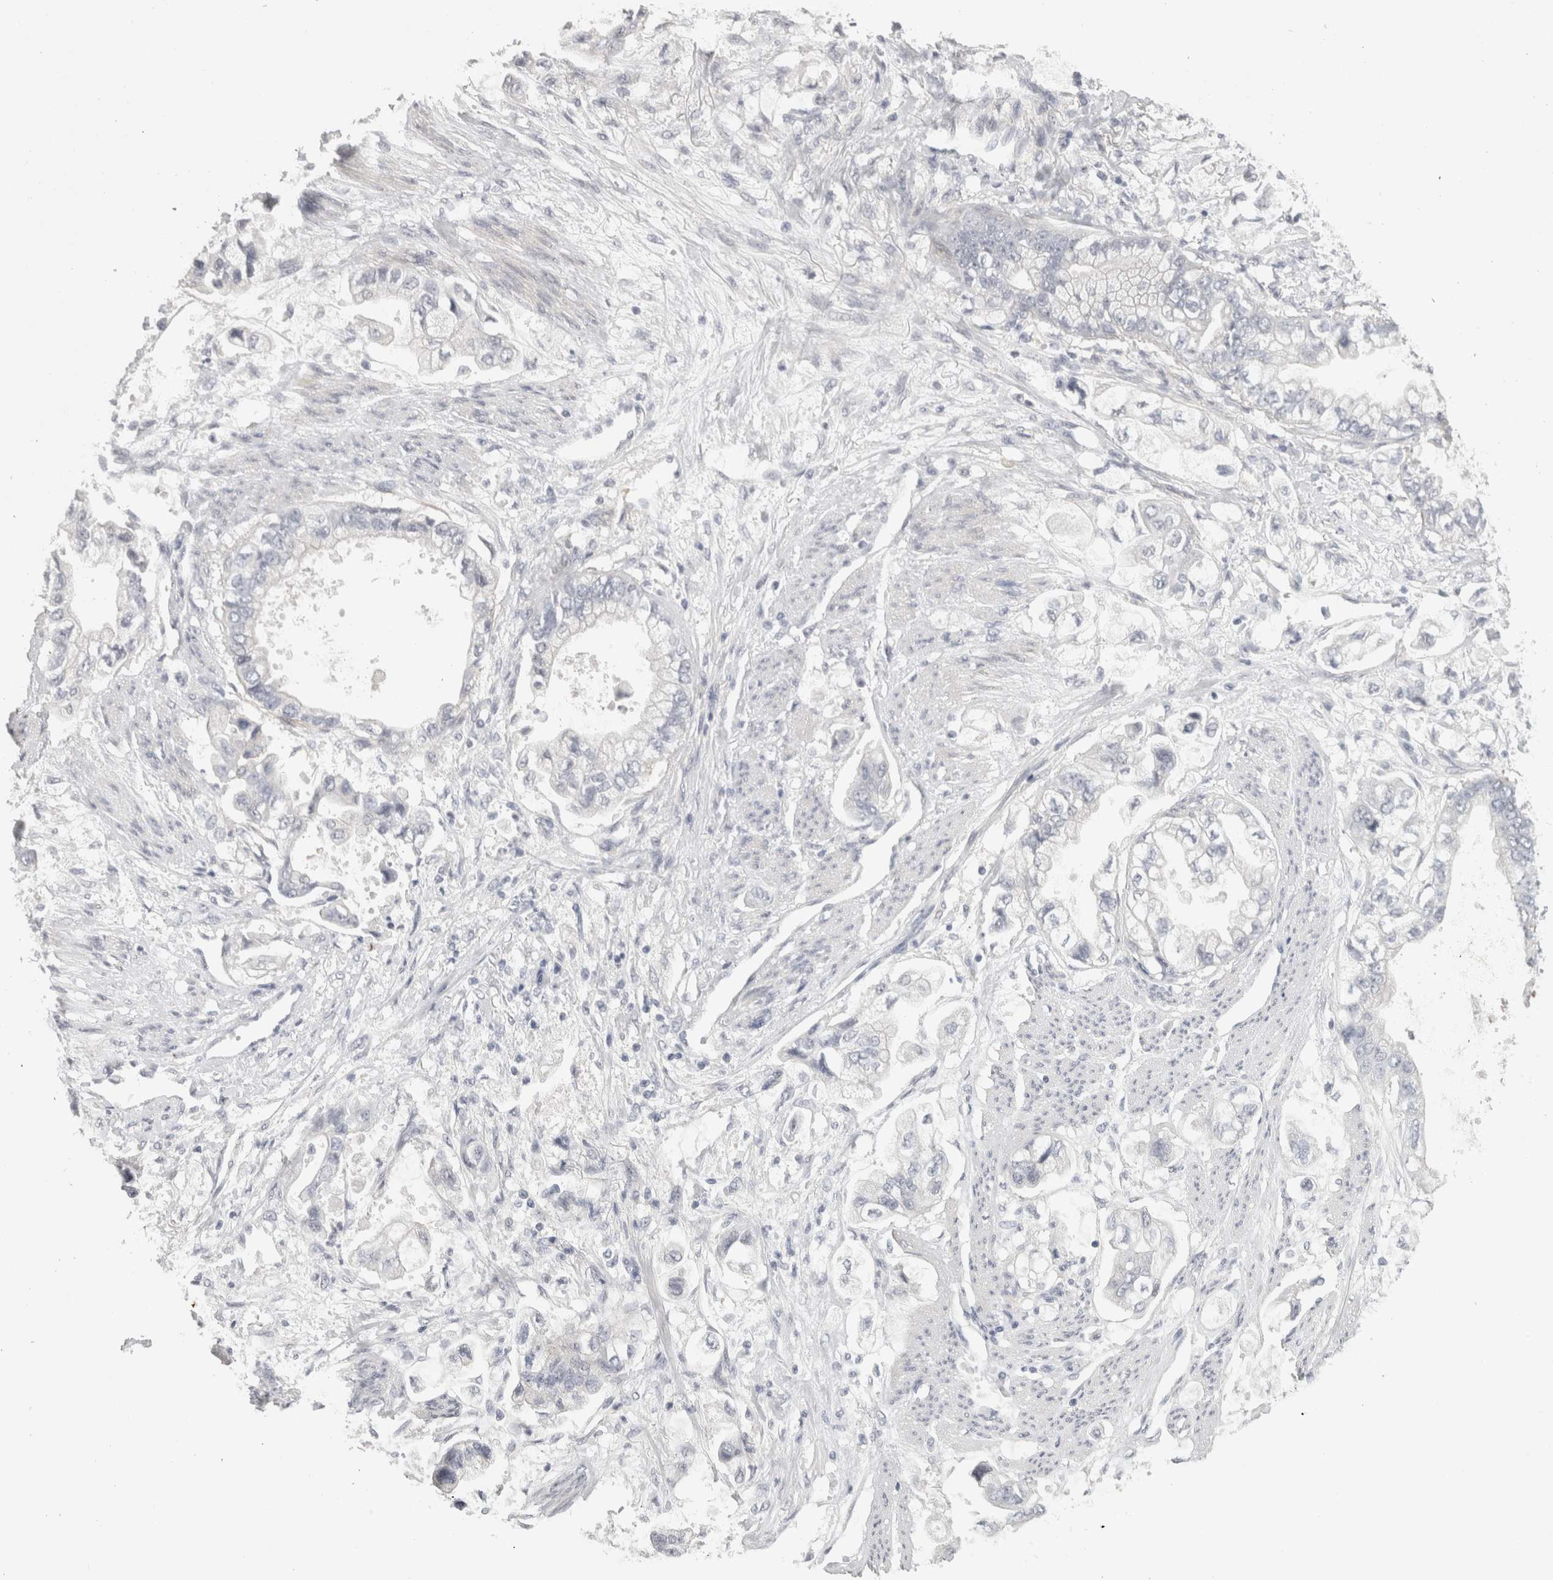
{"staining": {"intensity": "negative", "quantity": "none", "location": "none"}, "tissue": "stomach cancer", "cell_type": "Tumor cells", "image_type": "cancer", "snomed": [{"axis": "morphology", "description": "Adenocarcinoma, NOS"}, {"axis": "topography", "description": "Stomach"}], "caption": "Adenocarcinoma (stomach) stained for a protein using immunohistochemistry (IHC) reveals no staining tumor cells.", "gene": "FBLIM1", "patient": {"sex": "male", "age": 62}}